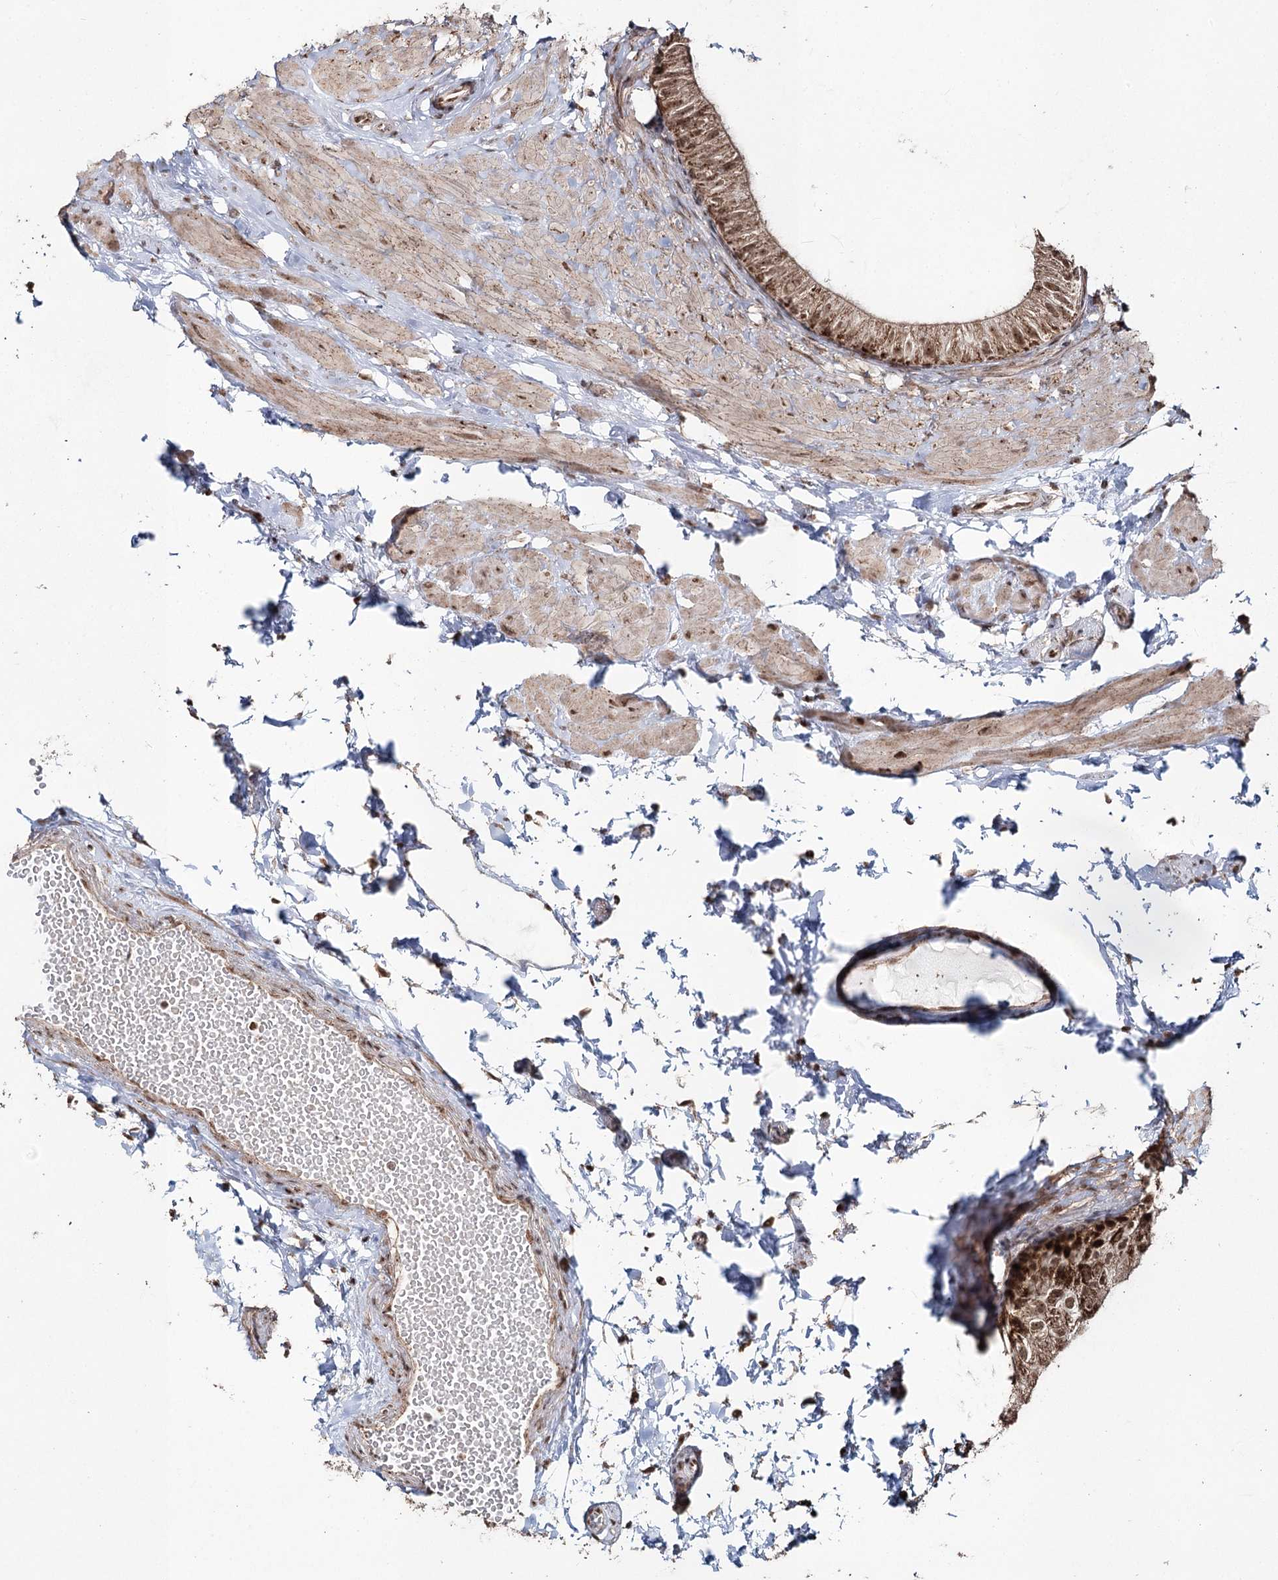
{"staining": {"intensity": "moderate", "quantity": ">75%", "location": "cytoplasmic/membranous,nuclear"}, "tissue": "epididymis", "cell_type": "Glandular cells", "image_type": "normal", "snomed": [{"axis": "morphology", "description": "Normal tissue, NOS"}, {"axis": "topography", "description": "Epididymis"}], "caption": "Immunohistochemical staining of unremarkable human epididymis demonstrates moderate cytoplasmic/membranous,nuclear protein staining in about >75% of glandular cells. (Stains: DAB in brown, nuclei in blue, Microscopy: brightfield microscopy at high magnification).", "gene": "PDHX", "patient": {"sex": "male", "age": 50}}